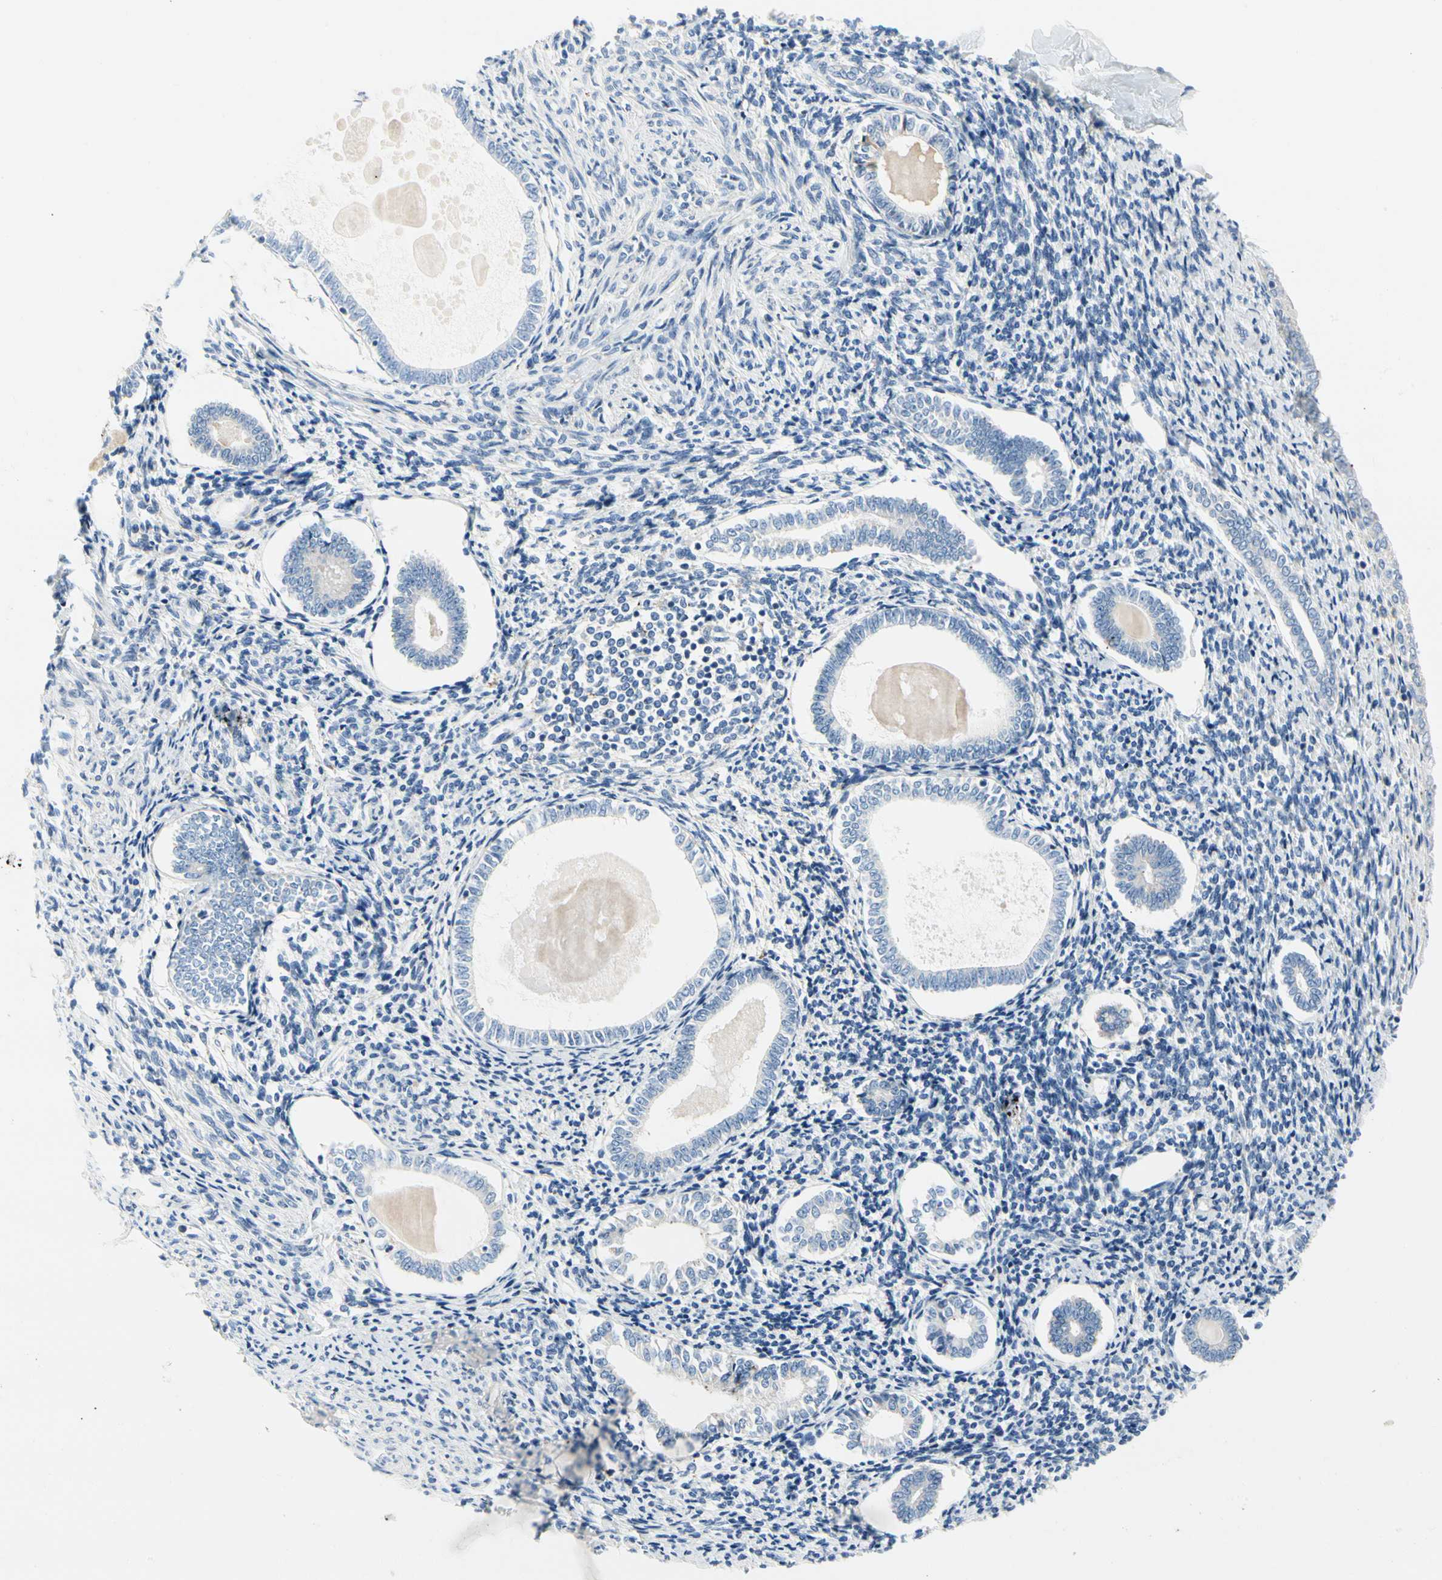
{"staining": {"intensity": "negative", "quantity": "none", "location": "none"}, "tissue": "endometrium", "cell_type": "Cells in endometrial stroma", "image_type": "normal", "snomed": [{"axis": "morphology", "description": "Normal tissue, NOS"}, {"axis": "topography", "description": "Endometrium"}], "caption": "A high-resolution histopathology image shows immunohistochemistry staining of normal endometrium, which displays no significant positivity in cells in endometrial stroma.", "gene": "STXBP1", "patient": {"sex": "female", "age": 71}}